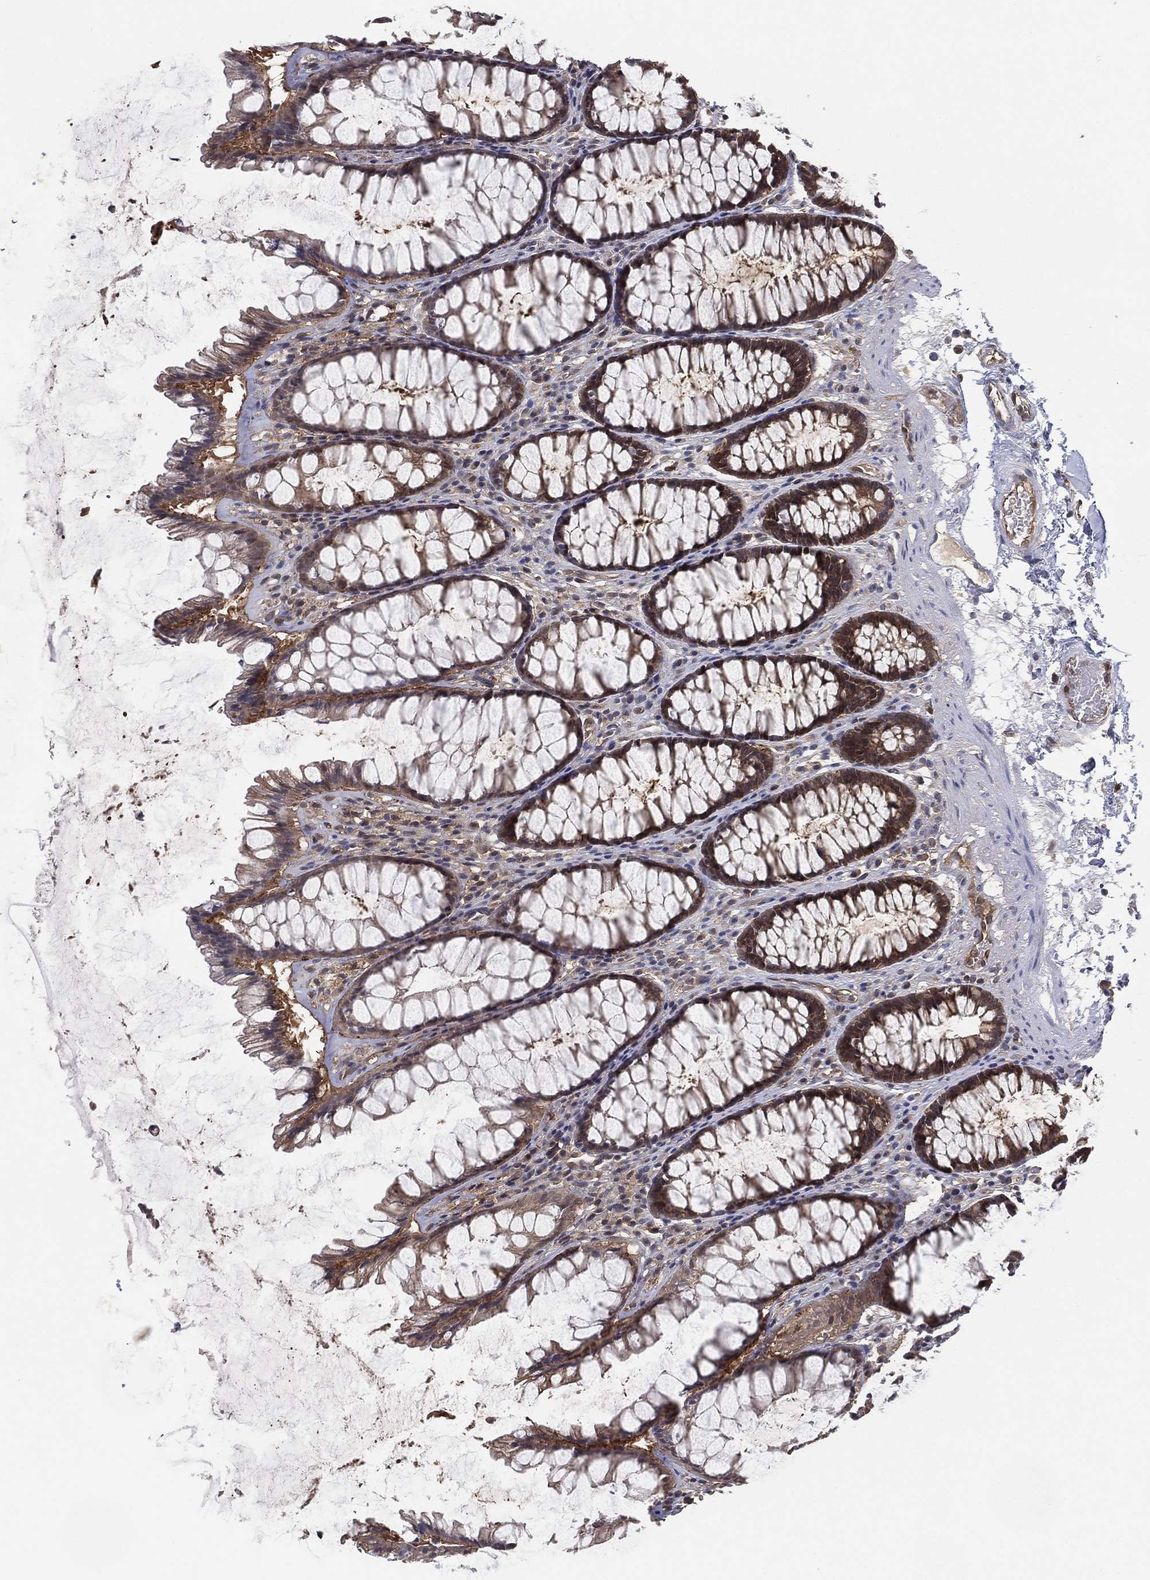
{"staining": {"intensity": "moderate", "quantity": "25%-75%", "location": "cytoplasmic/membranous"}, "tissue": "rectum", "cell_type": "Glandular cells", "image_type": "normal", "snomed": [{"axis": "morphology", "description": "Normal tissue, NOS"}, {"axis": "topography", "description": "Rectum"}], "caption": "Brown immunohistochemical staining in unremarkable human rectum exhibits moderate cytoplasmic/membranous positivity in approximately 25%-75% of glandular cells. The staining is performed using DAB brown chromogen to label protein expression. The nuclei are counter-stained blue using hematoxylin.", "gene": "PSMG4", "patient": {"sex": "male", "age": 72}}